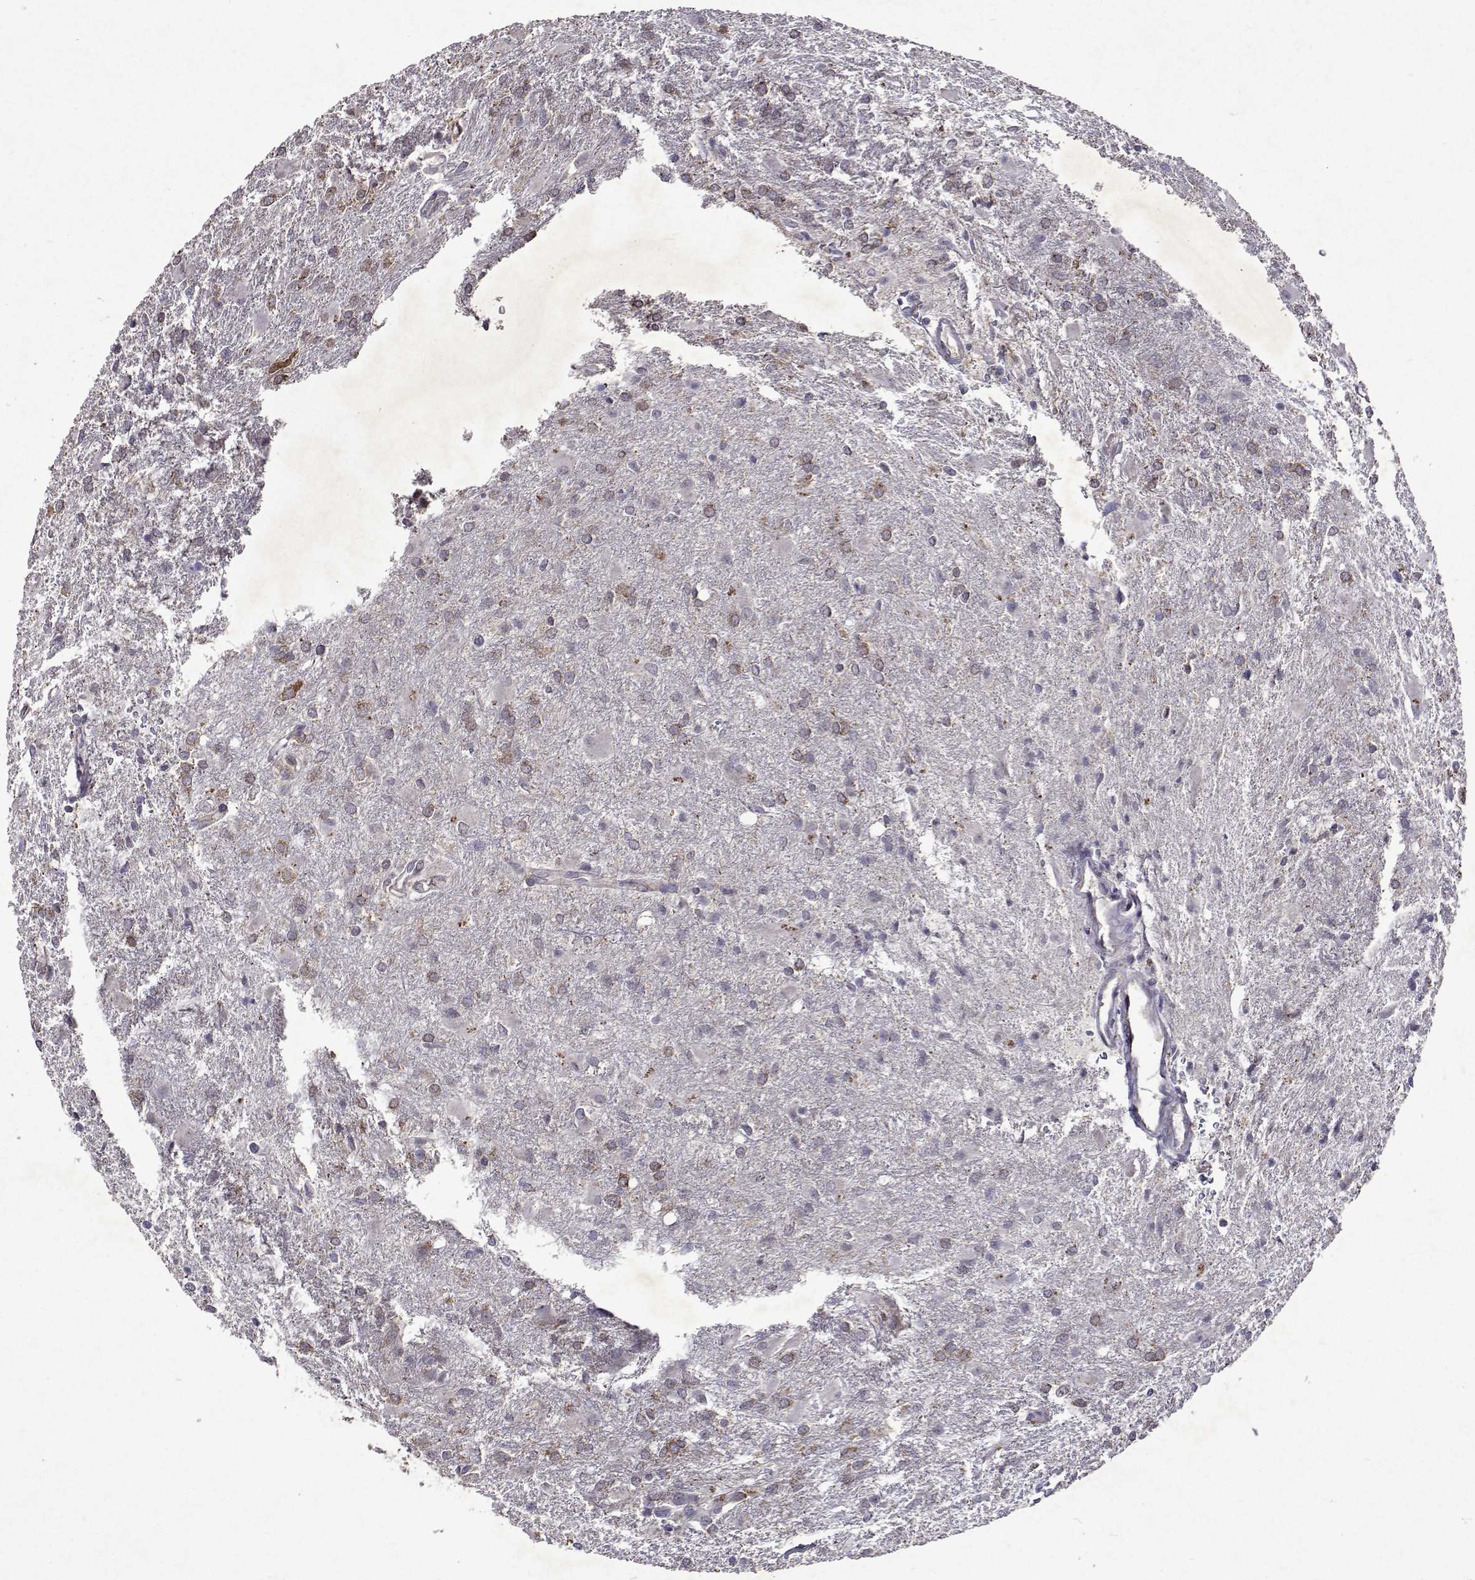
{"staining": {"intensity": "weak", "quantity": ">75%", "location": "cytoplasmic/membranous"}, "tissue": "glioma", "cell_type": "Tumor cells", "image_type": "cancer", "snomed": [{"axis": "morphology", "description": "Glioma, malignant, High grade"}, {"axis": "topography", "description": "Brain"}], "caption": "Human glioma stained with a brown dye displays weak cytoplasmic/membranous positive staining in approximately >75% of tumor cells.", "gene": "TARBP2", "patient": {"sex": "male", "age": 68}}